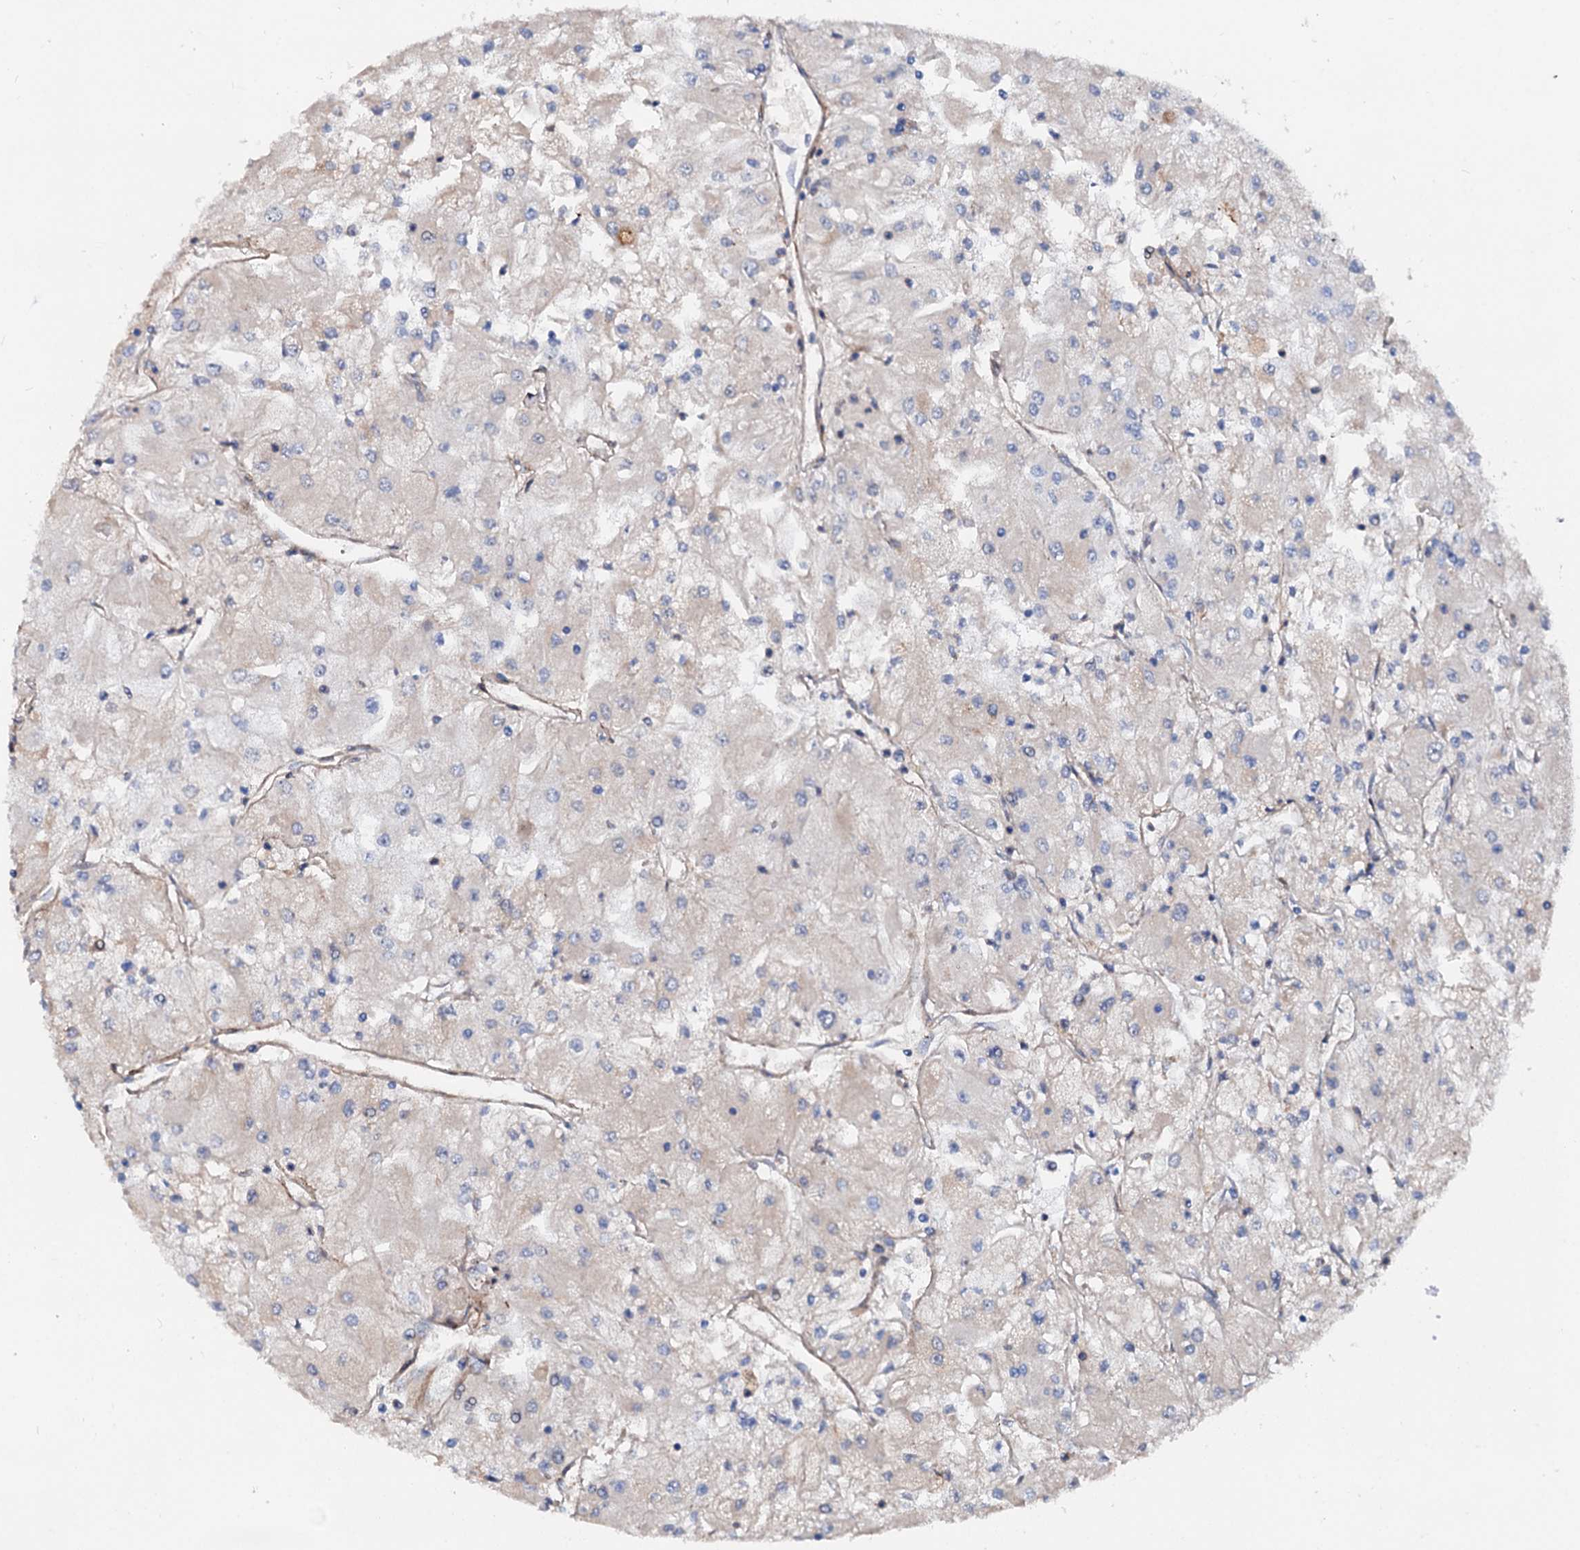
{"staining": {"intensity": "negative", "quantity": "none", "location": "none"}, "tissue": "renal cancer", "cell_type": "Tumor cells", "image_type": "cancer", "snomed": [{"axis": "morphology", "description": "Adenocarcinoma, NOS"}, {"axis": "topography", "description": "Kidney"}], "caption": "Renal cancer was stained to show a protein in brown. There is no significant staining in tumor cells.", "gene": "SLC10A7", "patient": {"sex": "male", "age": 80}}